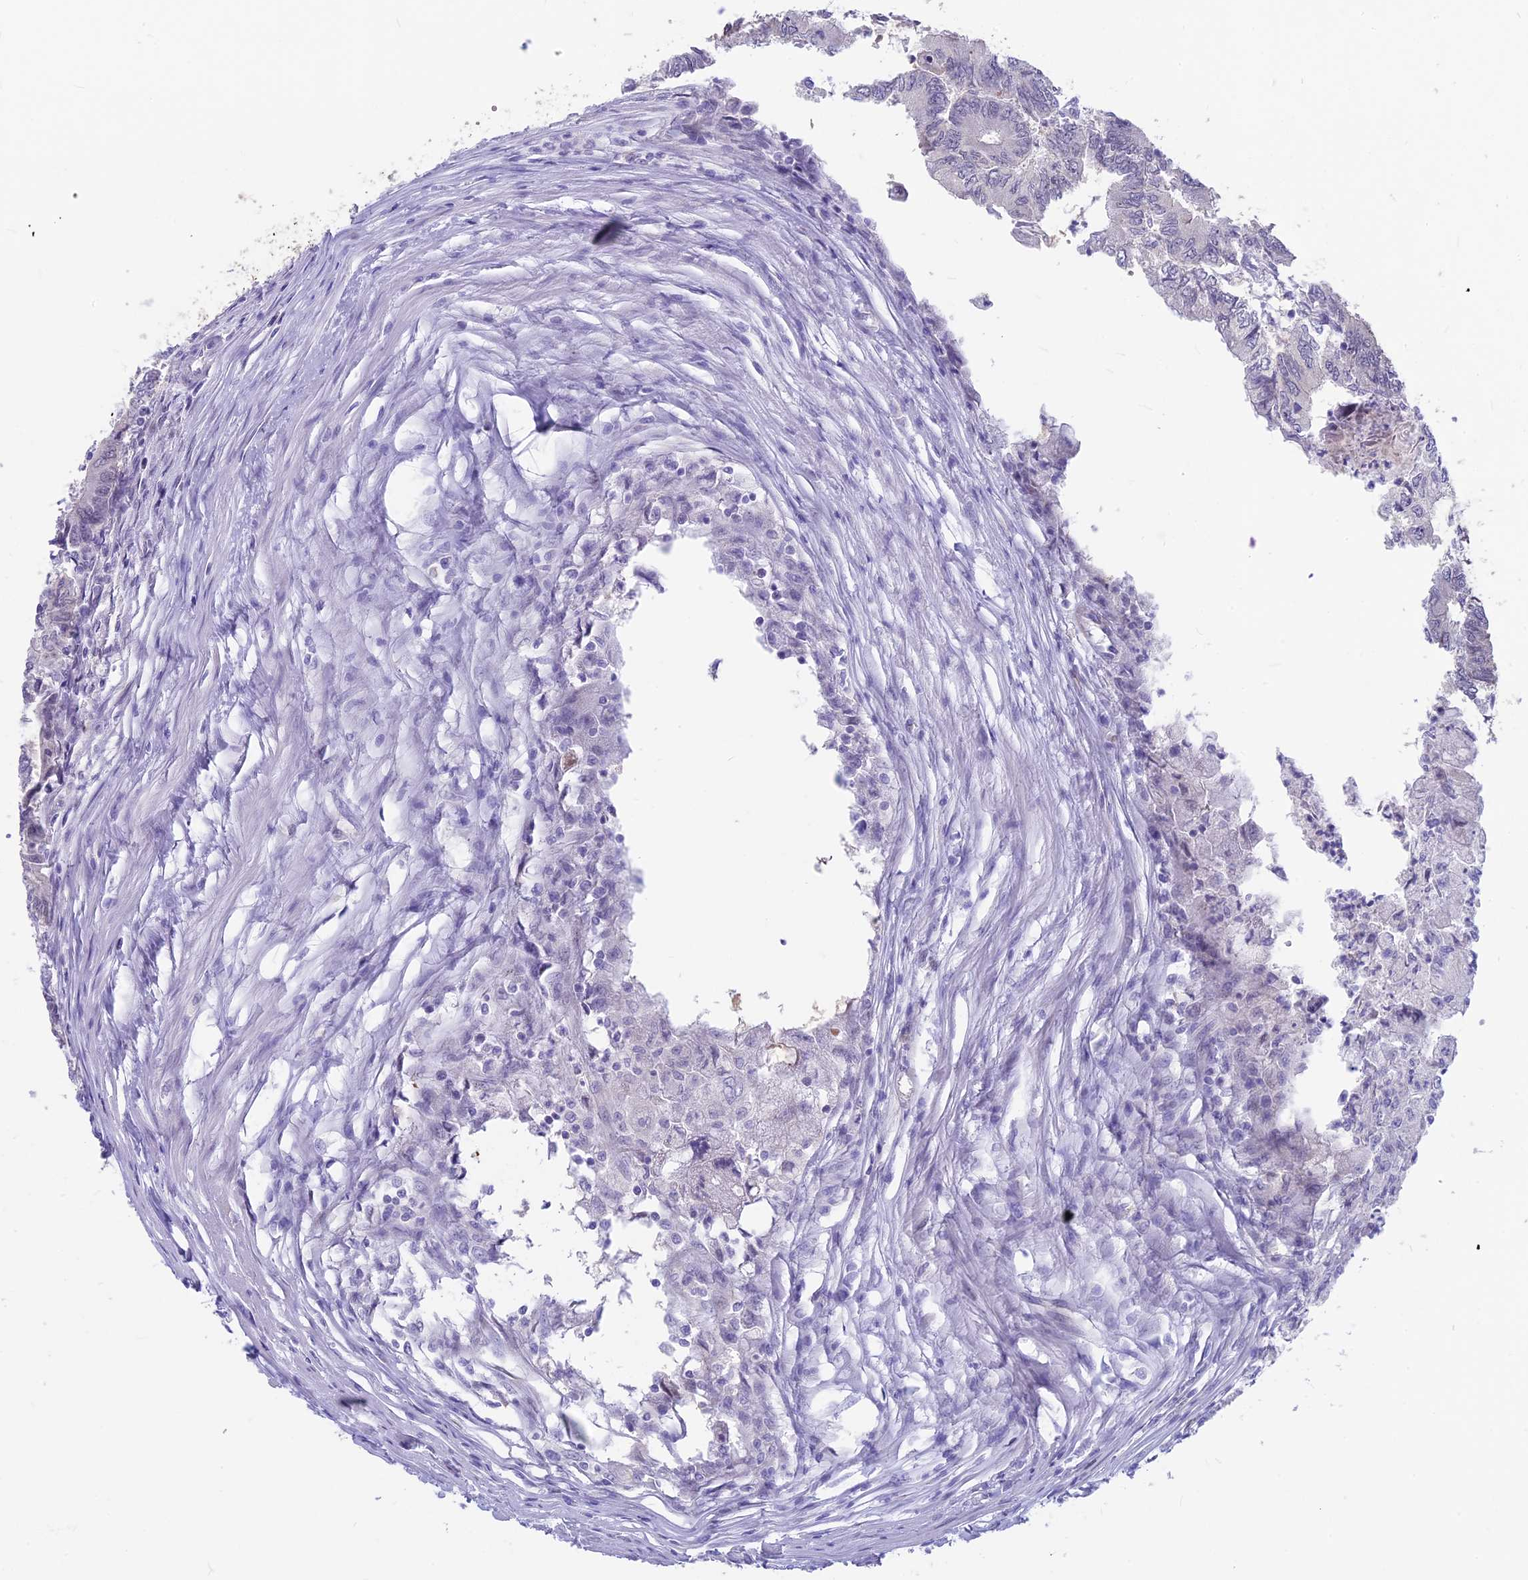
{"staining": {"intensity": "weak", "quantity": "<25%", "location": "nuclear"}, "tissue": "colorectal cancer", "cell_type": "Tumor cells", "image_type": "cancer", "snomed": [{"axis": "morphology", "description": "Adenocarcinoma, NOS"}, {"axis": "topography", "description": "Colon"}], "caption": "The photomicrograph reveals no staining of tumor cells in adenocarcinoma (colorectal).", "gene": "SNTN", "patient": {"sex": "male", "age": 85}}